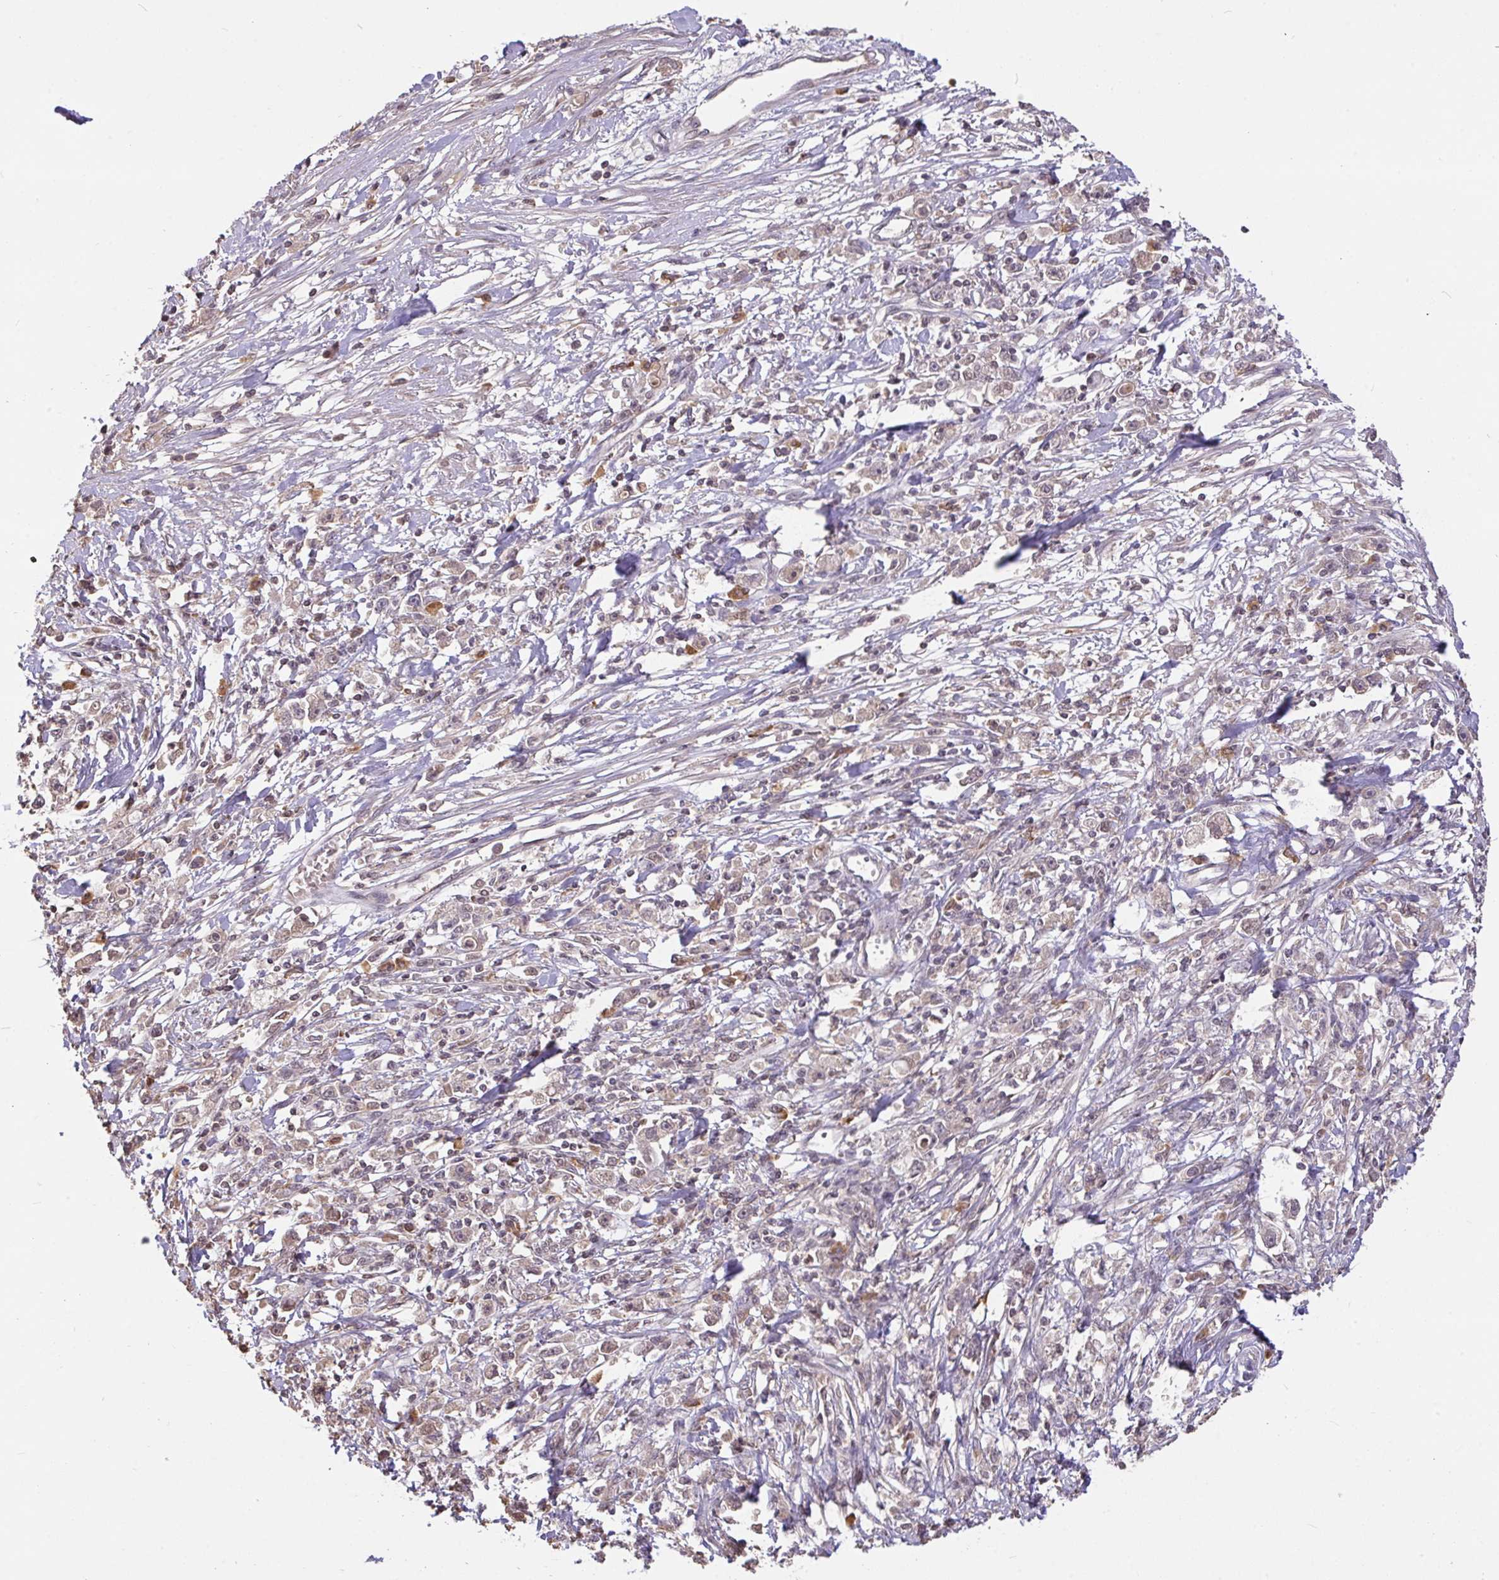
{"staining": {"intensity": "negative", "quantity": "none", "location": "none"}, "tissue": "stomach cancer", "cell_type": "Tumor cells", "image_type": "cancer", "snomed": [{"axis": "morphology", "description": "Adenocarcinoma, NOS"}, {"axis": "topography", "description": "Stomach"}], "caption": "Human stomach cancer (adenocarcinoma) stained for a protein using immunohistochemistry reveals no staining in tumor cells.", "gene": "FCER1A", "patient": {"sex": "female", "age": 59}}